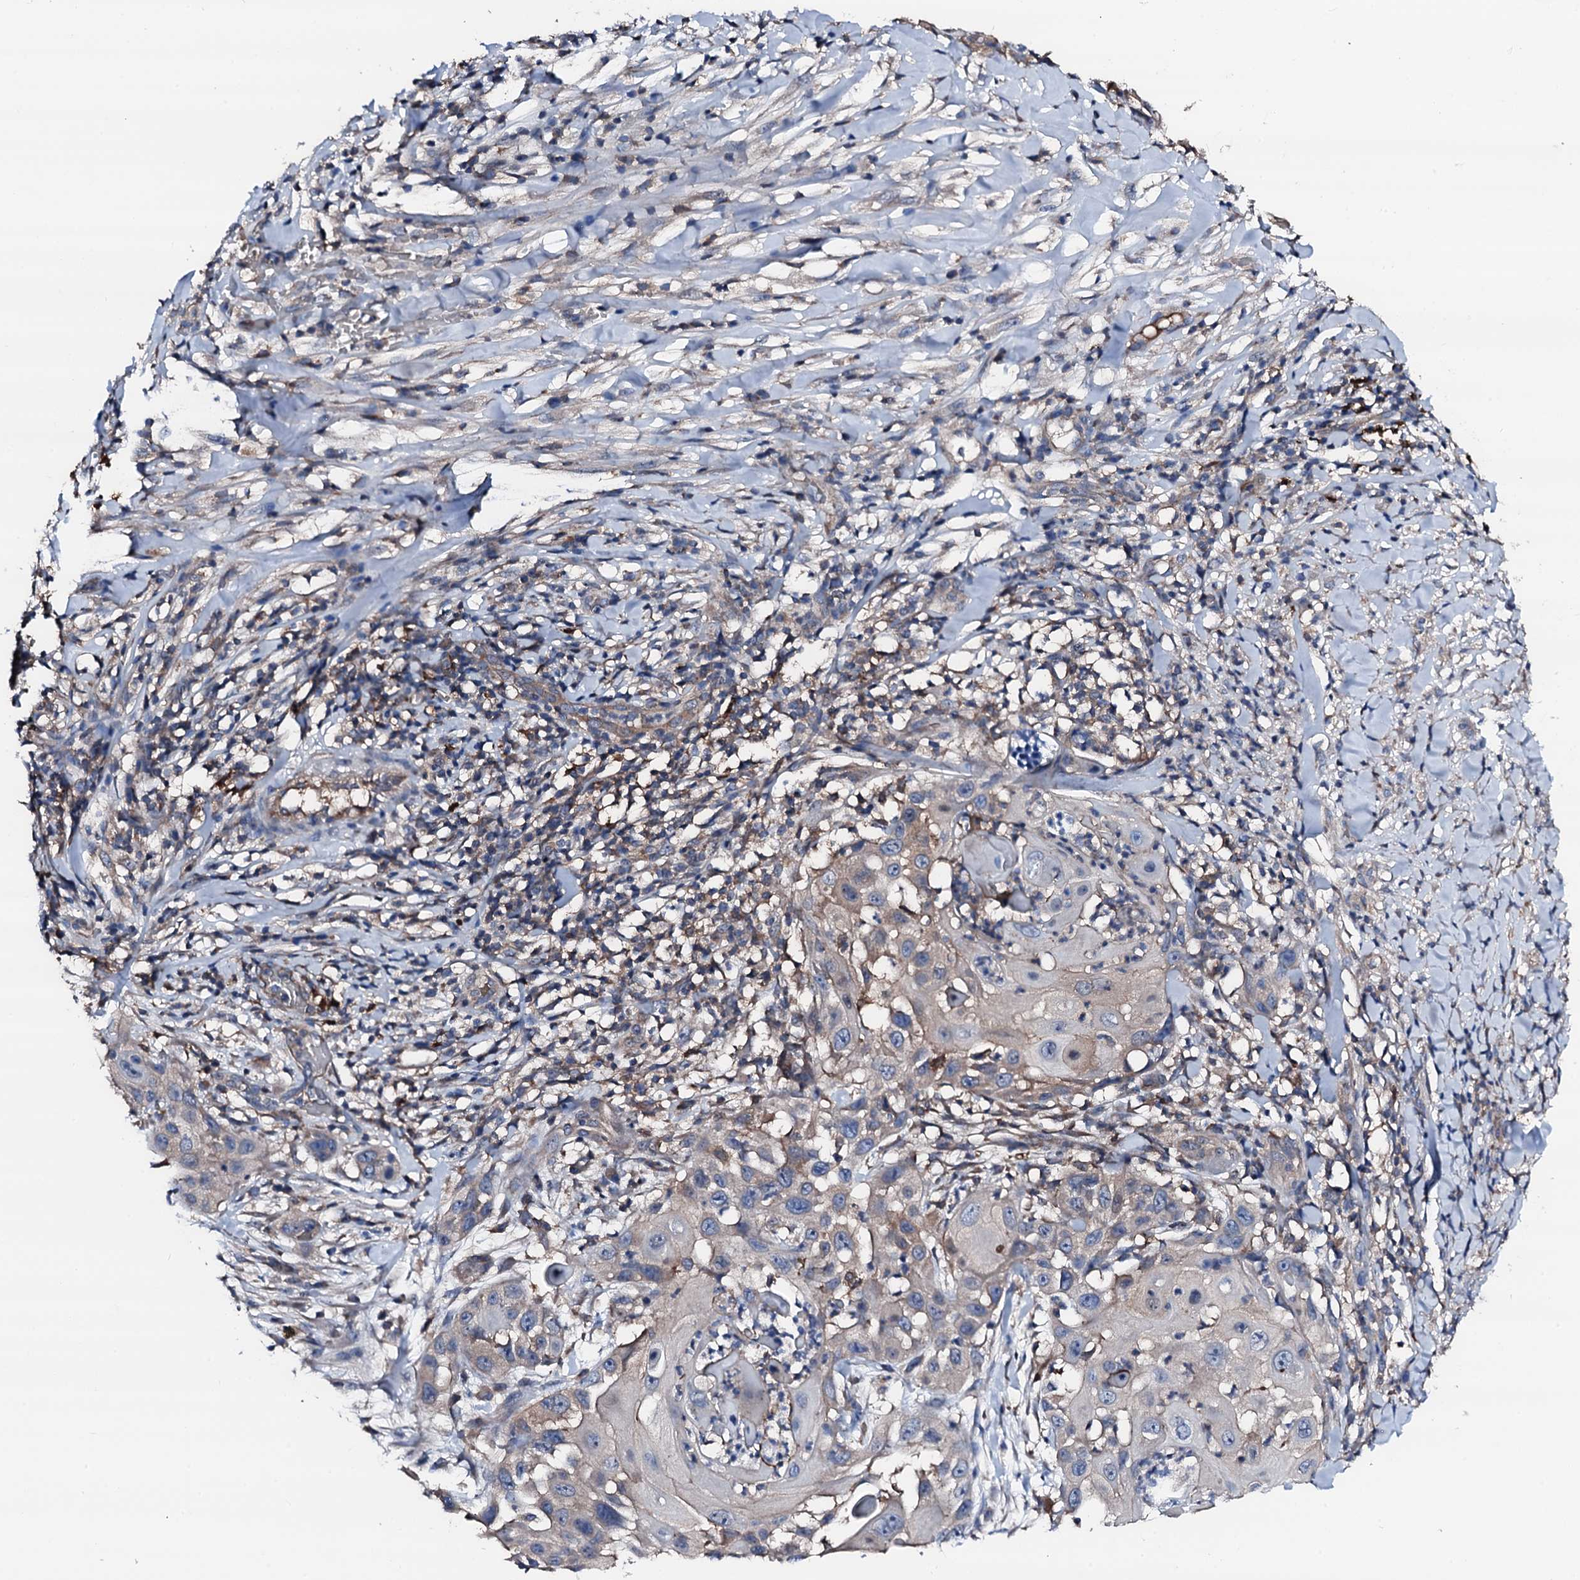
{"staining": {"intensity": "moderate", "quantity": "<25%", "location": "cytoplasmic/membranous"}, "tissue": "skin cancer", "cell_type": "Tumor cells", "image_type": "cancer", "snomed": [{"axis": "morphology", "description": "Squamous cell carcinoma, NOS"}, {"axis": "topography", "description": "Skin"}], "caption": "Approximately <25% of tumor cells in skin cancer (squamous cell carcinoma) show moderate cytoplasmic/membranous protein expression as visualized by brown immunohistochemical staining.", "gene": "TRAFD1", "patient": {"sex": "female", "age": 44}}